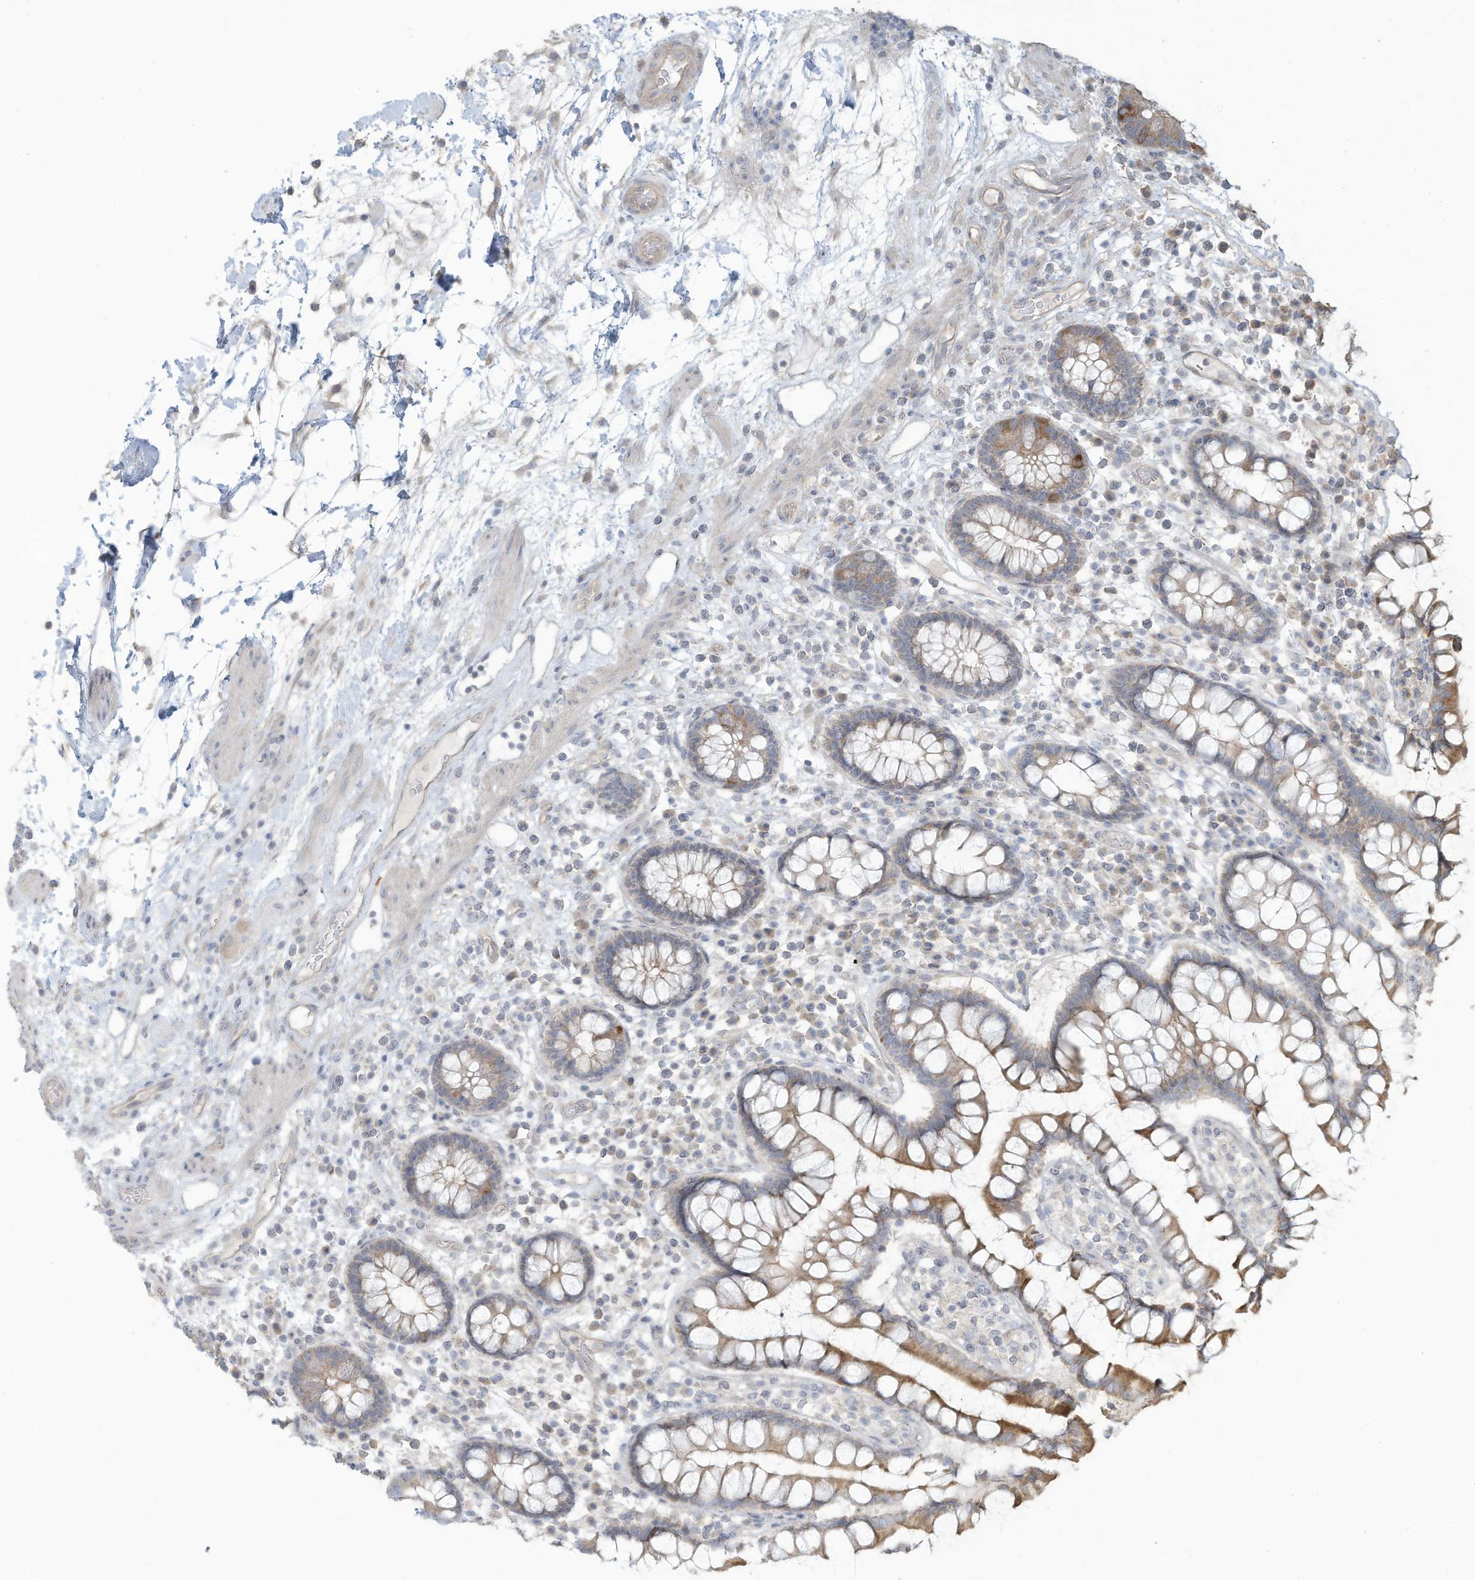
{"staining": {"intensity": "weak", "quantity": "<25%", "location": "cytoplasmic/membranous"}, "tissue": "colon", "cell_type": "Endothelial cells", "image_type": "normal", "snomed": [{"axis": "morphology", "description": "Normal tissue, NOS"}, {"axis": "topography", "description": "Colon"}], "caption": "Normal colon was stained to show a protein in brown. There is no significant staining in endothelial cells. (Brightfield microscopy of DAB IHC at high magnification).", "gene": "MAGIX", "patient": {"sex": "female", "age": 79}}